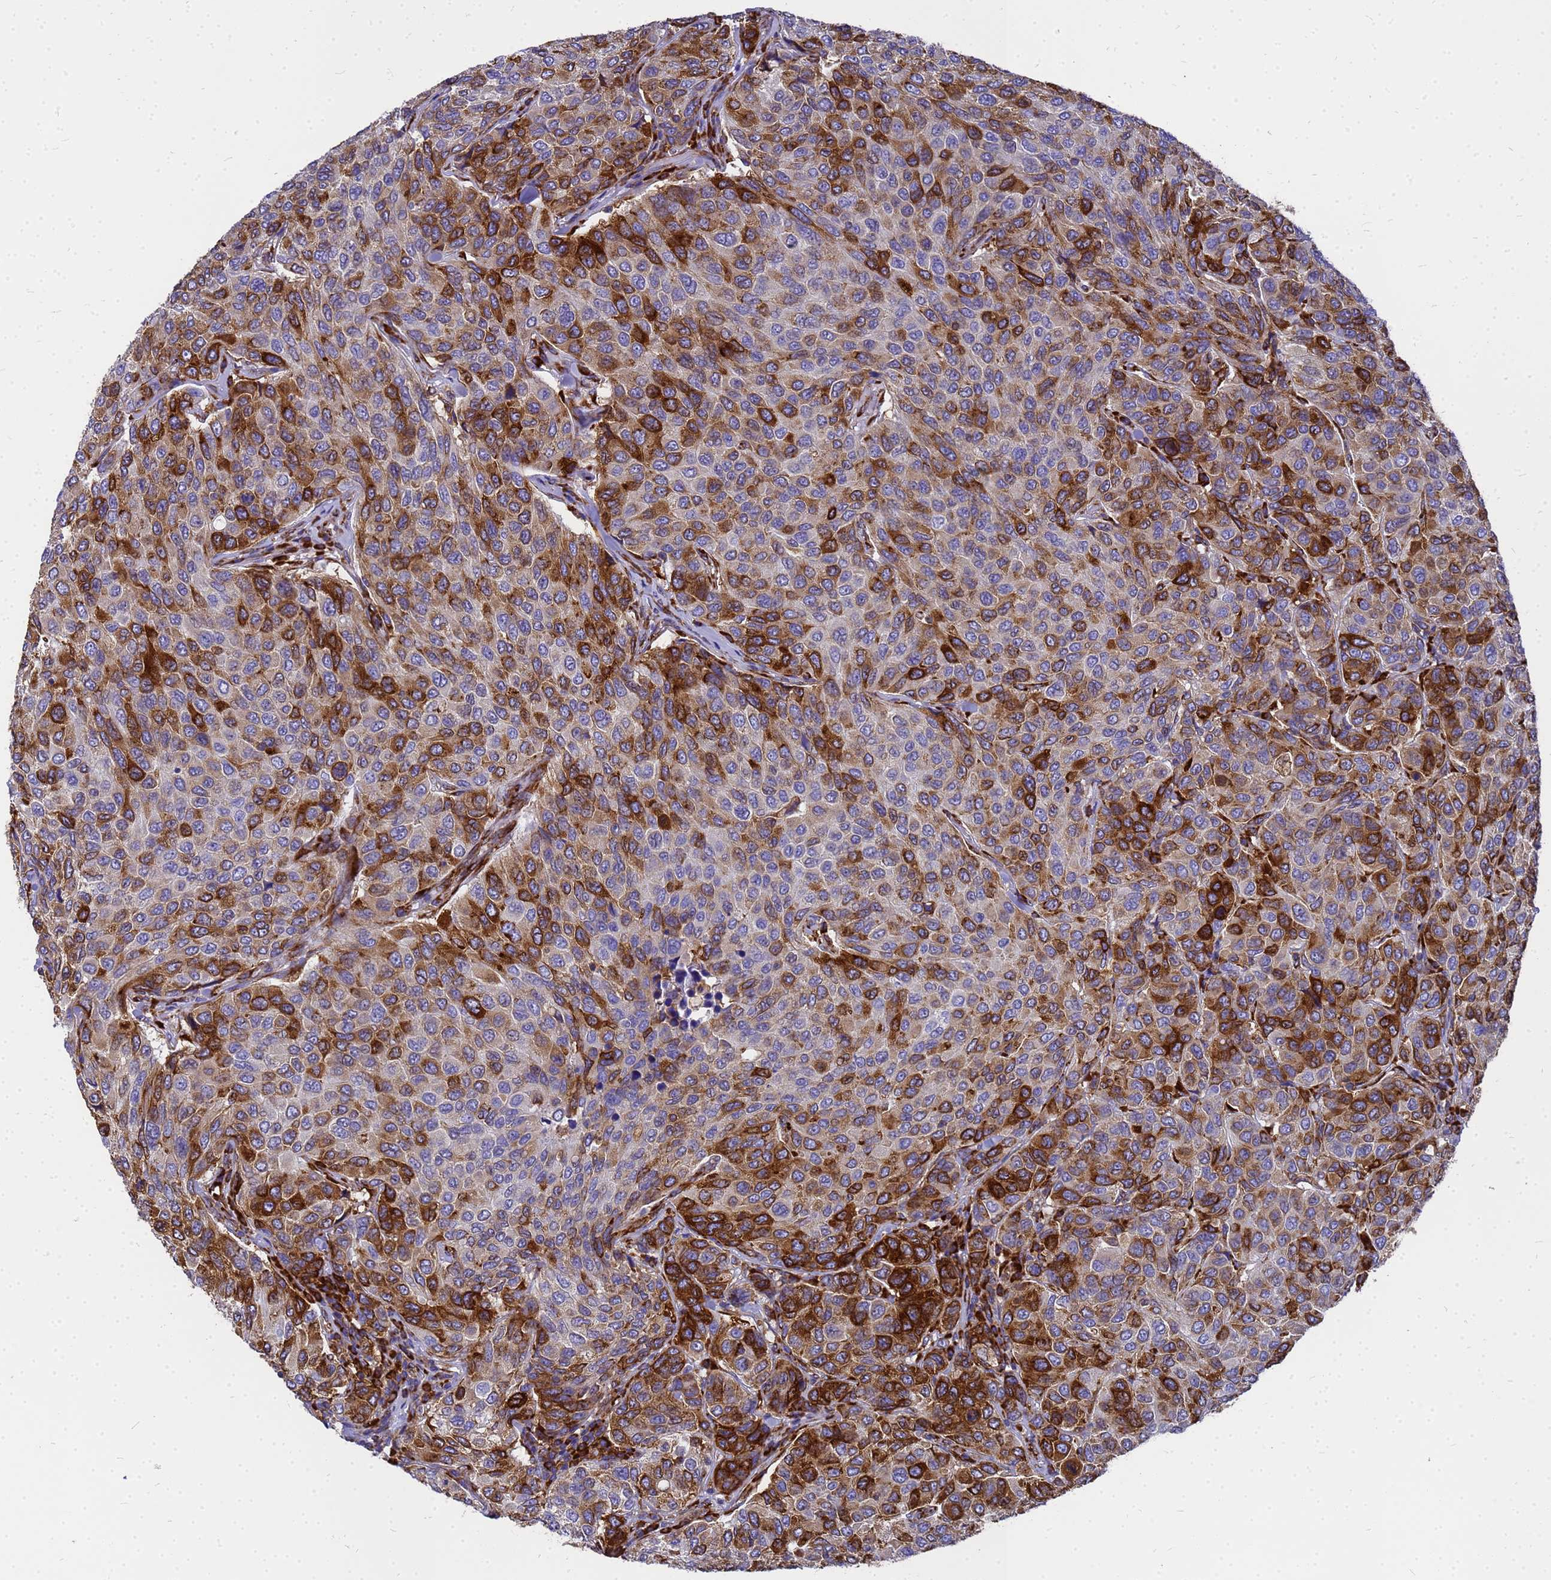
{"staining": {"intensity": "strong", "quantity": ">75%", "location": "cytoplasmic/membranous"}, "tissue": "breast cancer", "cell_type": "Tumor cells", "image_type": "cancer", "snomed": [{"axis": "morphology", "description": "Duct carcinoma"}, {"axis": "topography", "description": "Breast"}], "caption": "The histopathology image reveals a brown stain indicating the presence of a protein in the cytoplasmic/membranous of tumor cells in breast cancer. (Stains: DAB (3,3'-diaminobenzidine) in brown, nuclei in blue, Microscopy: brightfield microscopy at high magnification).", "gene": "EEF1D", "patient": {"sex": "female", "age": 55}}